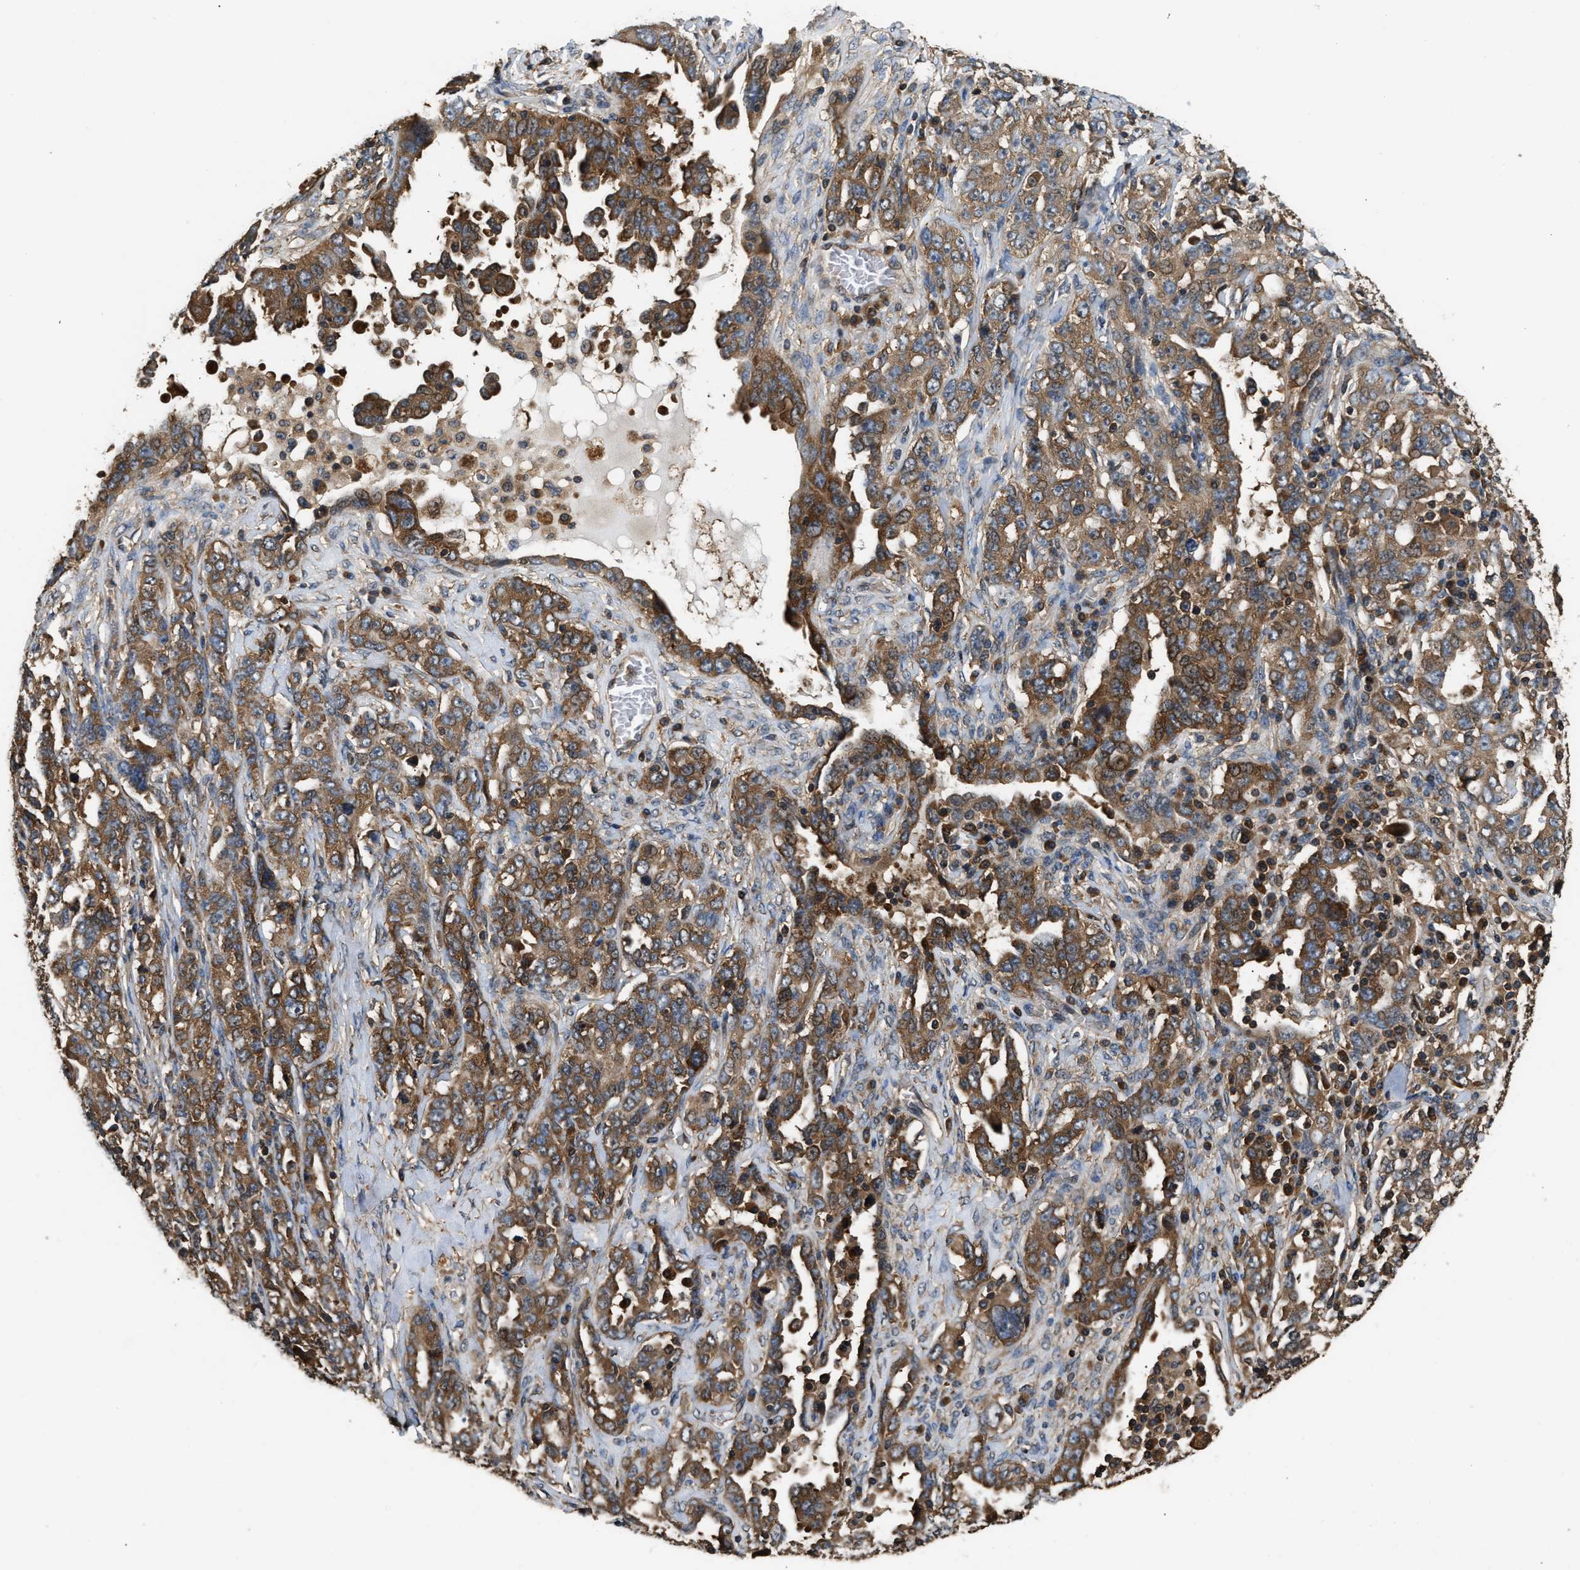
{"staining": {"intensity": "moderate", "quantity": ">75%", "location": "cytoplasmic/membranous"}, "tissue": "ovarian cancer", "cell_type": "Tumor cells", "image_type": "cancer", "snomed": [{"axis": "morphology", "description": "Carcinoma, endometroid"}, {"axis": "topography", "description": "Ovary"}], "caption": "Moderate cytoplasmic/membranous positivity for a protein is present in about >75% of tumor cells of ovarian cancer (endometroid carcinoma) using IHC.", "gene": "DNAJC2", "patient": {"sex": "female", "age": 62}}